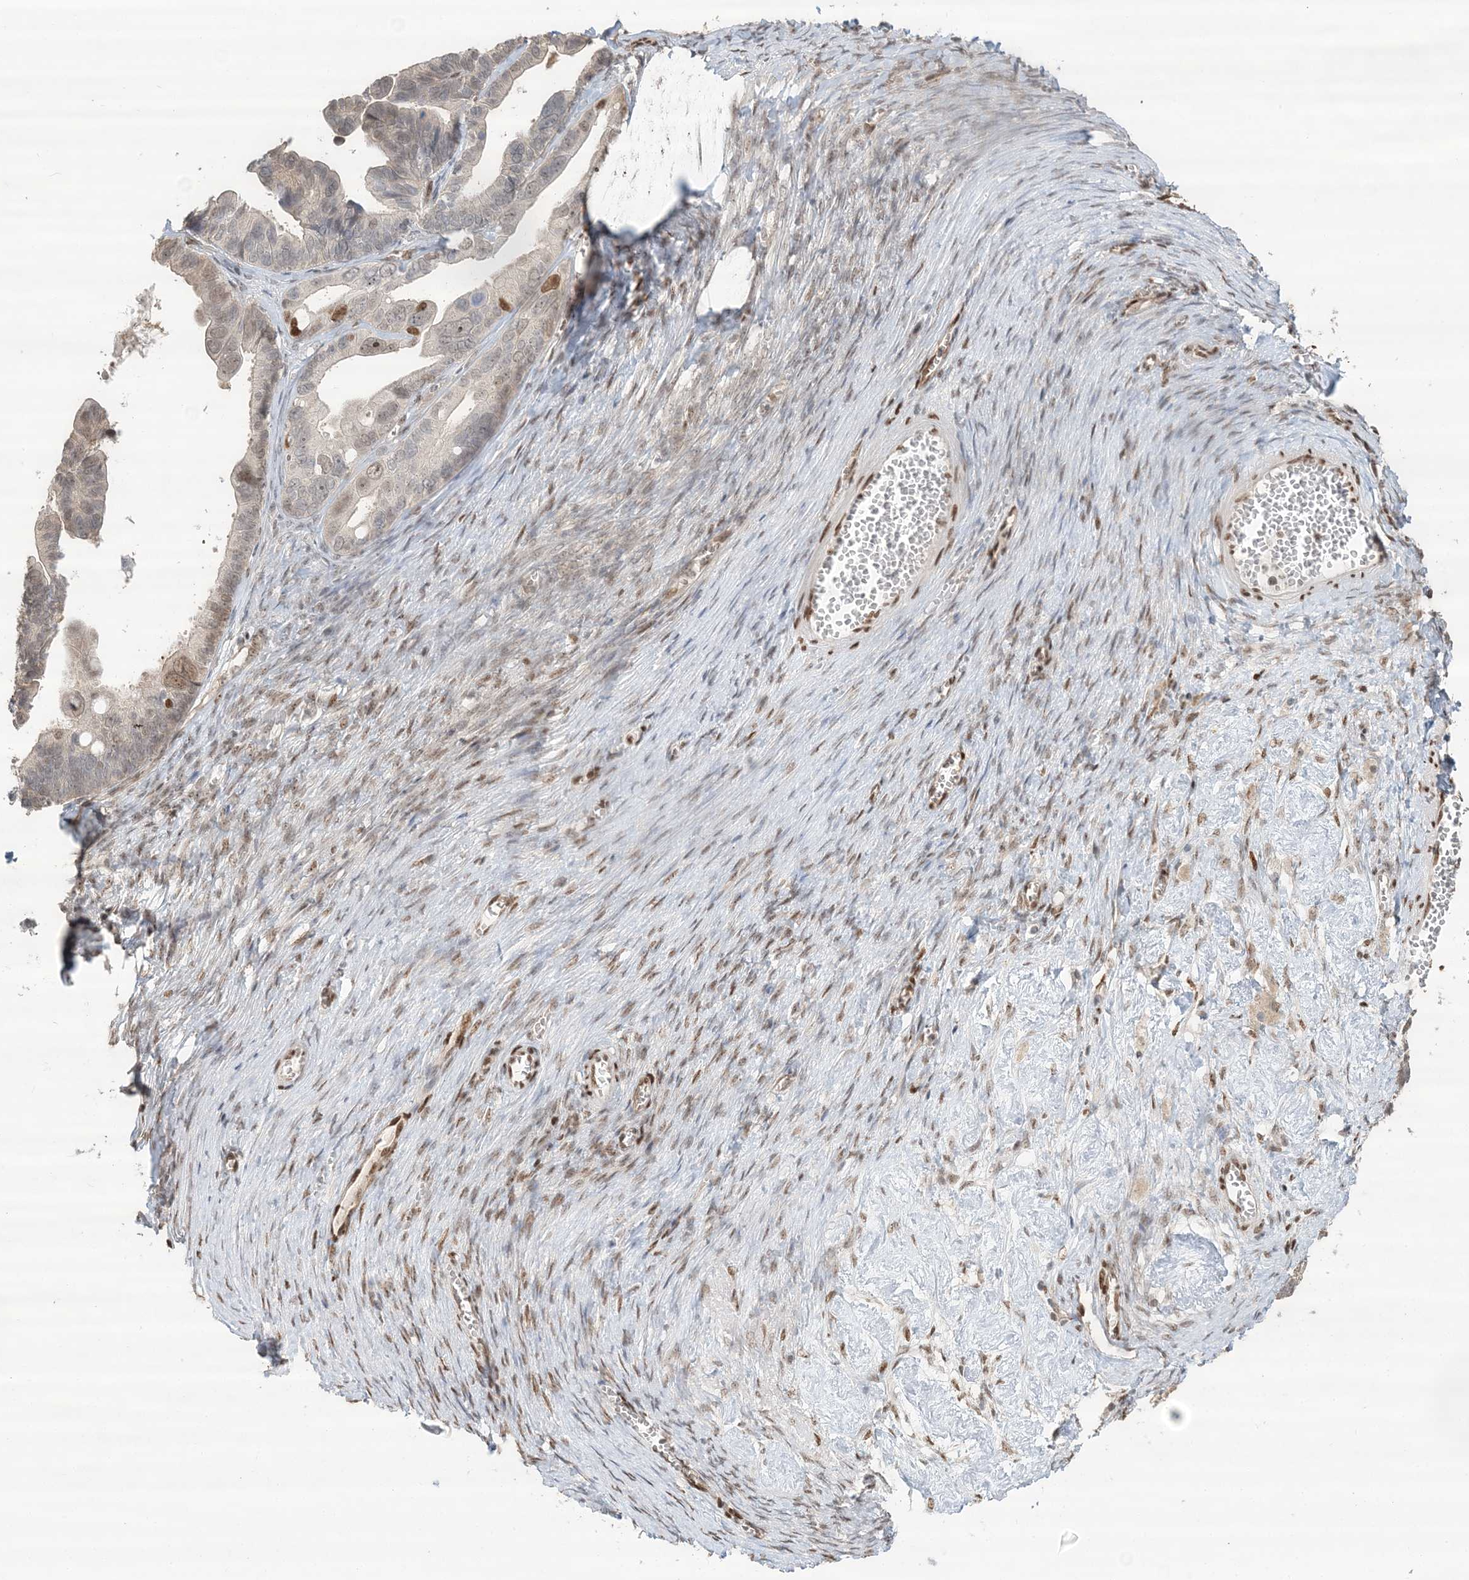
{"staining": {"intensity": "moderate", "quantity": "<25%", "location": "nuclear"}, "tissue": "ovarian cancer", "cell_type": "Tumor cells", "image_type": "cancer", "snomed": [{"axis": "morphology", "description": "Cystadenocarcinoma, serous, NOS"}, {"axis": "topography", "description": "Ovary"}], "caption": "Immunohistochemical staining of ovarian cancer (serous cystadenocarcinoma) reveals moderate nuclear protein staining in about <25% of tumor cells.", "gene": "SUMO2", "patient": {"sex": "female", "age": 56}}